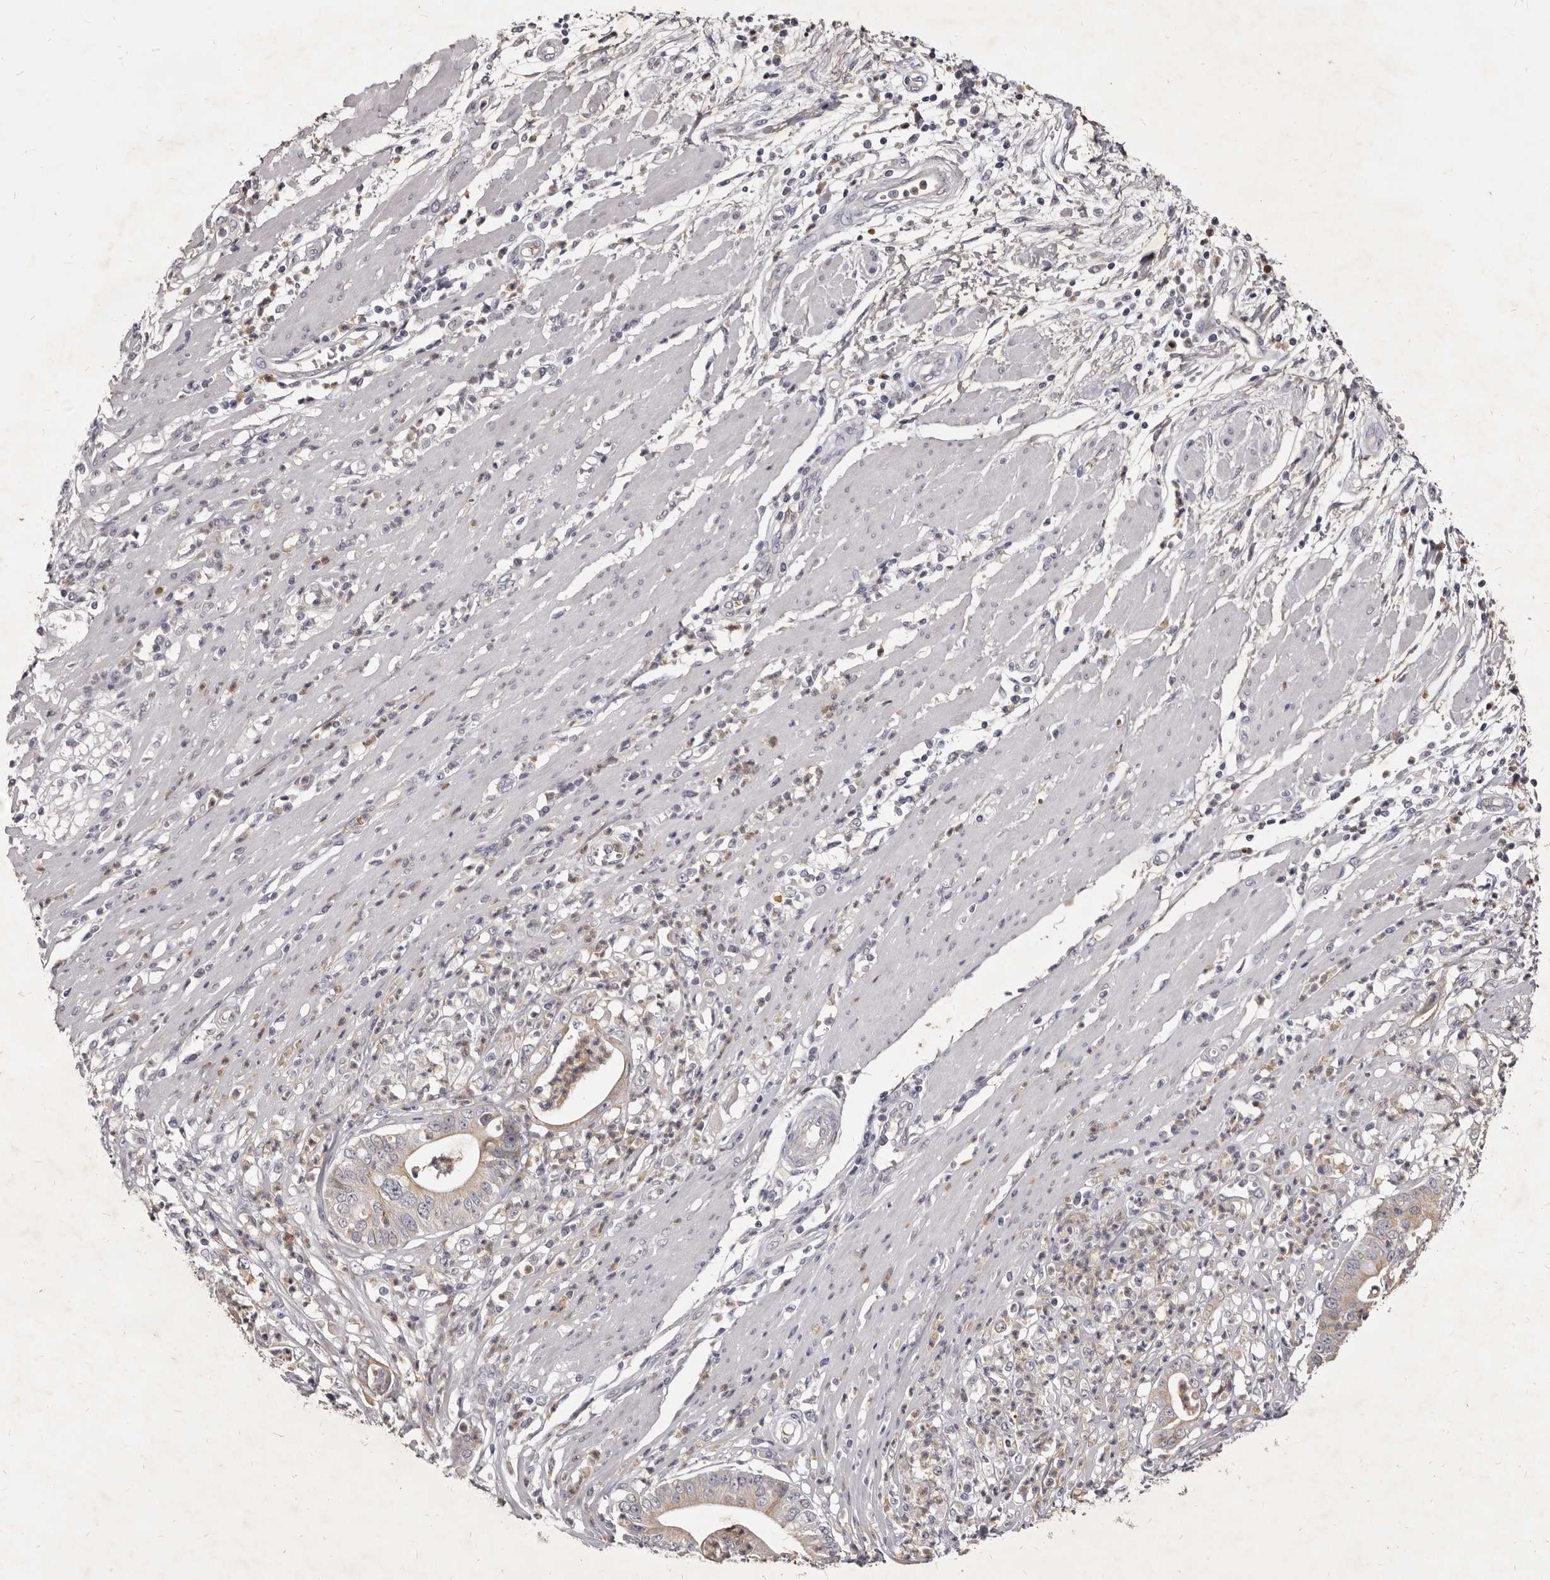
{"staining": {"intensity": "weak", "quantity": "<25%", "location": "cytoplasmic/membranous"}, "tissue": "pancreatic cancer", "cell_type": "Tumor cells", "image_type": "cancer", "snomed": [{"axis": "morphology", "description": "Adenocarcinoma, NOS"}, {"axis": "topography", "description": "Pancreas"}], "caption": "Pancreatic cancer (adenocarcinoma) was stained to show a protein in brown. There is no significant positivity in tumor cells.", "gene": "KIF2B", "patient": {"sex": "male", "age": 69}}